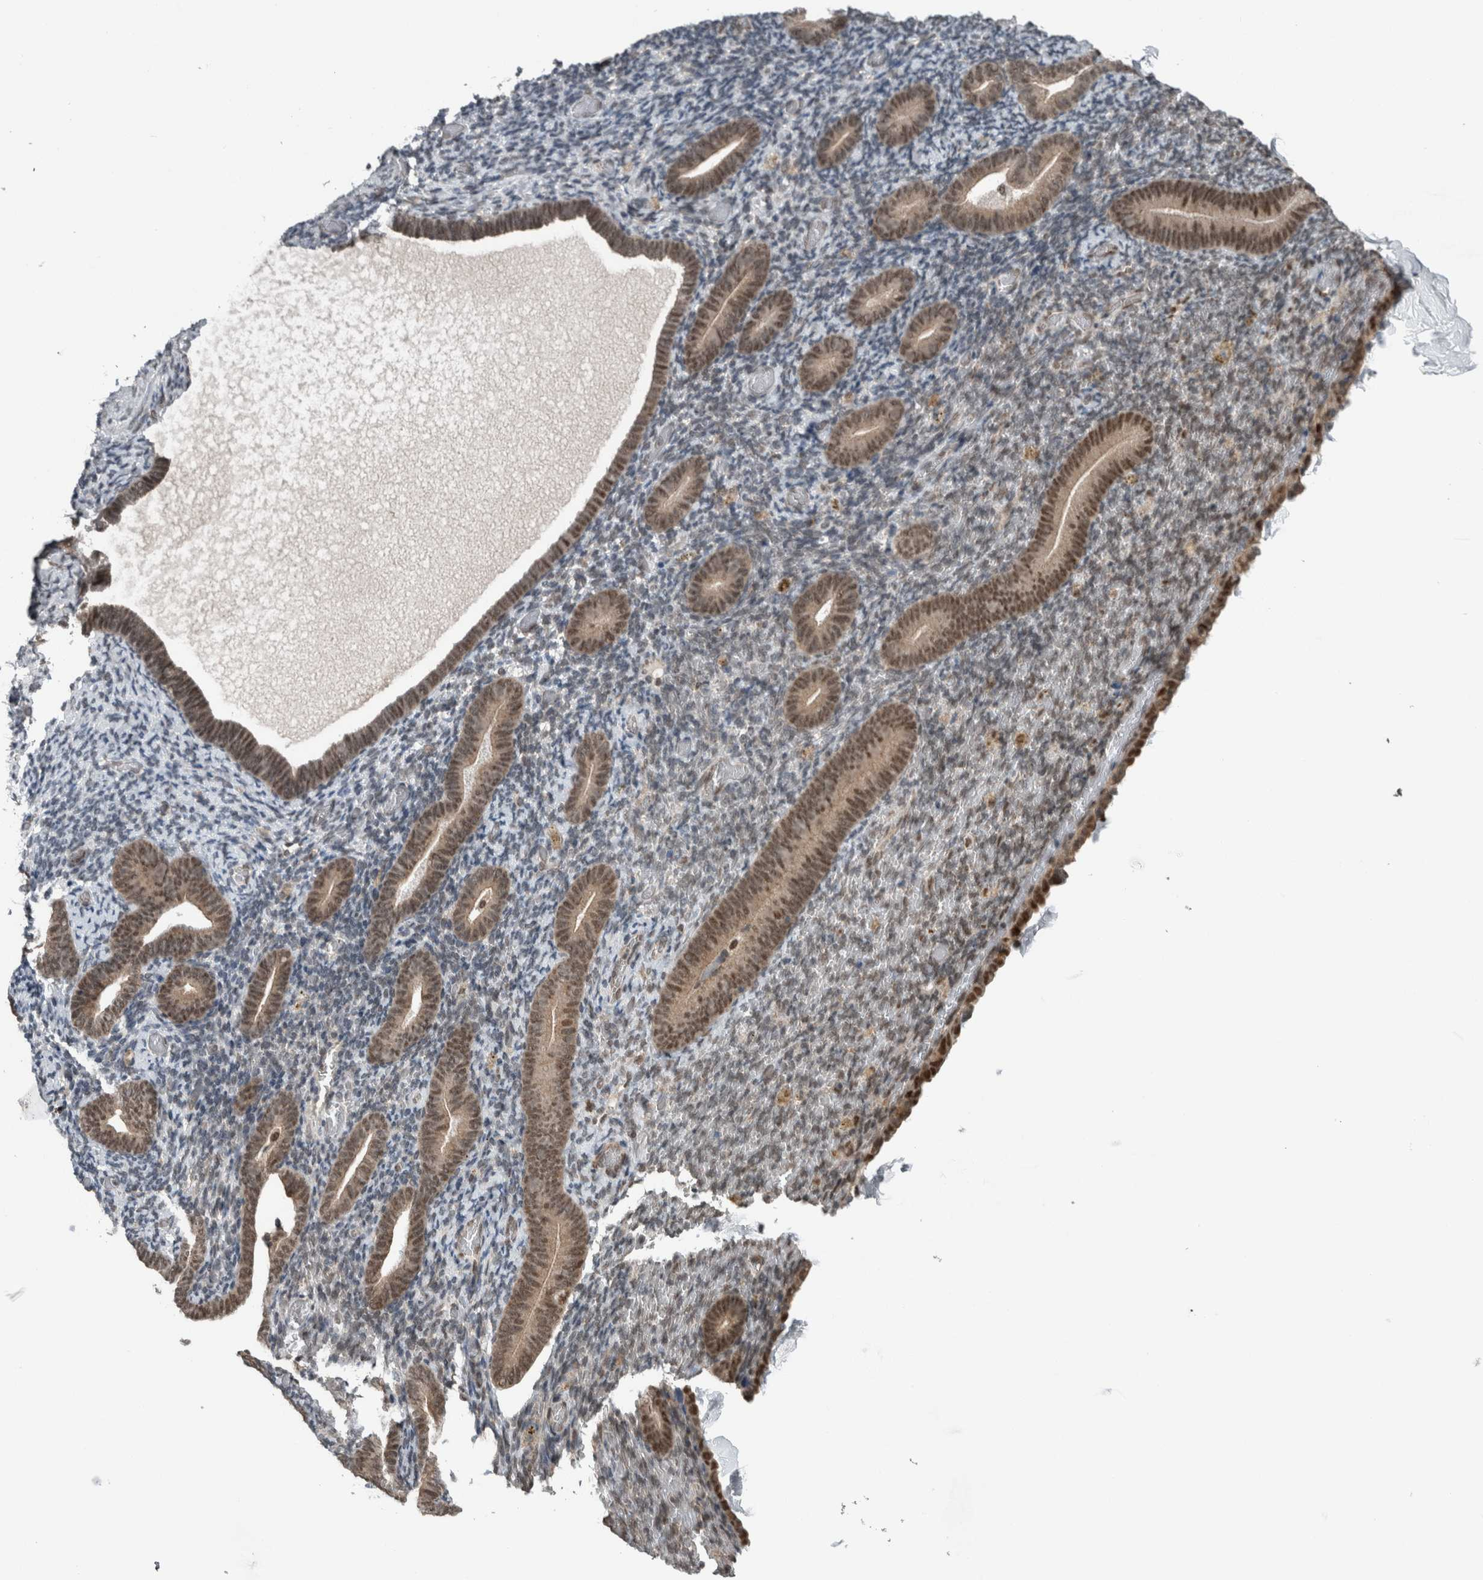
{"staining": {"intensity": "weak", "quantity": "<25%", "location": "nuclear"}, "tissue": "endometrium", "cell_type": "Cells in endometrial stroma", "image_type": "normal", "snomed": [{"axis": "morphology", "description": "Normal tissue, NOS"}, {"axis": "topography", "description": "Endometrium"}], "caption": "There is no significant expression in cells in endometrial stroma of endometrium. The staining was performed using DAB to visualize the protein expression in brown, while the nuclei were stained in blue with hematoxylin (Magnification: 20x).", "gene": "SPAG7", "patient": {"sex": "female", "age": 51}}